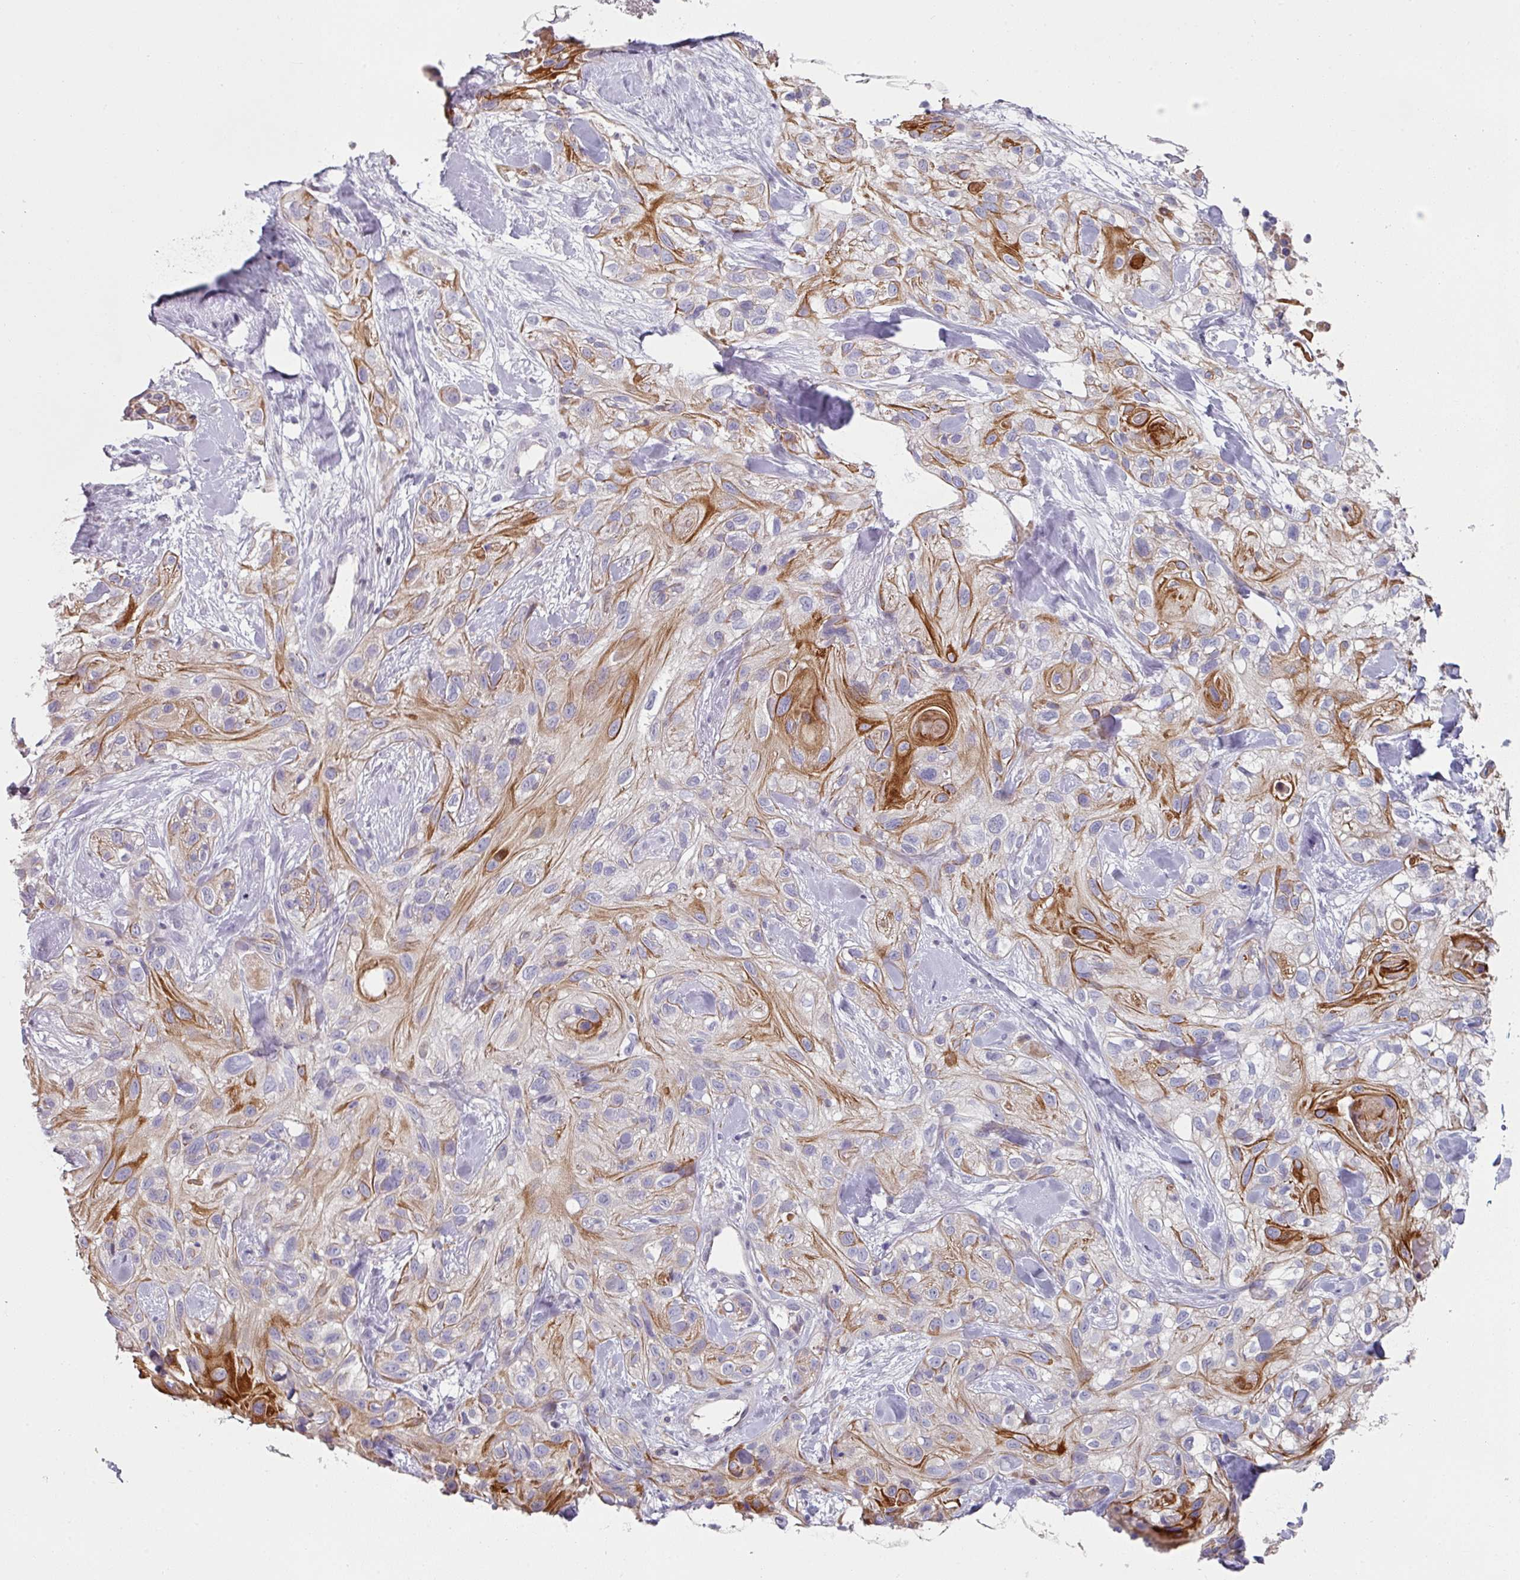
{"staining": {"intensity": "moderate", "quantity": "25%-75%", "location": "cytoplasmic/membranous"}, "tissue": "skin cancer", "cell_type": "Tumor cells", "image_type": "cancer", "snomed": [{"axis": "morphology", "description": "Squamous cell carcinoma, NOS"}, {"axis": "topography", "description": "Skin"}], "caption": "Protein staining demonstrates moderate cytoplasmic/membranous expression in about 25%-75% of tumor cells in skin cancer.", "gene": "WSB2", "patient": {"sex": "male", "age": 82}}